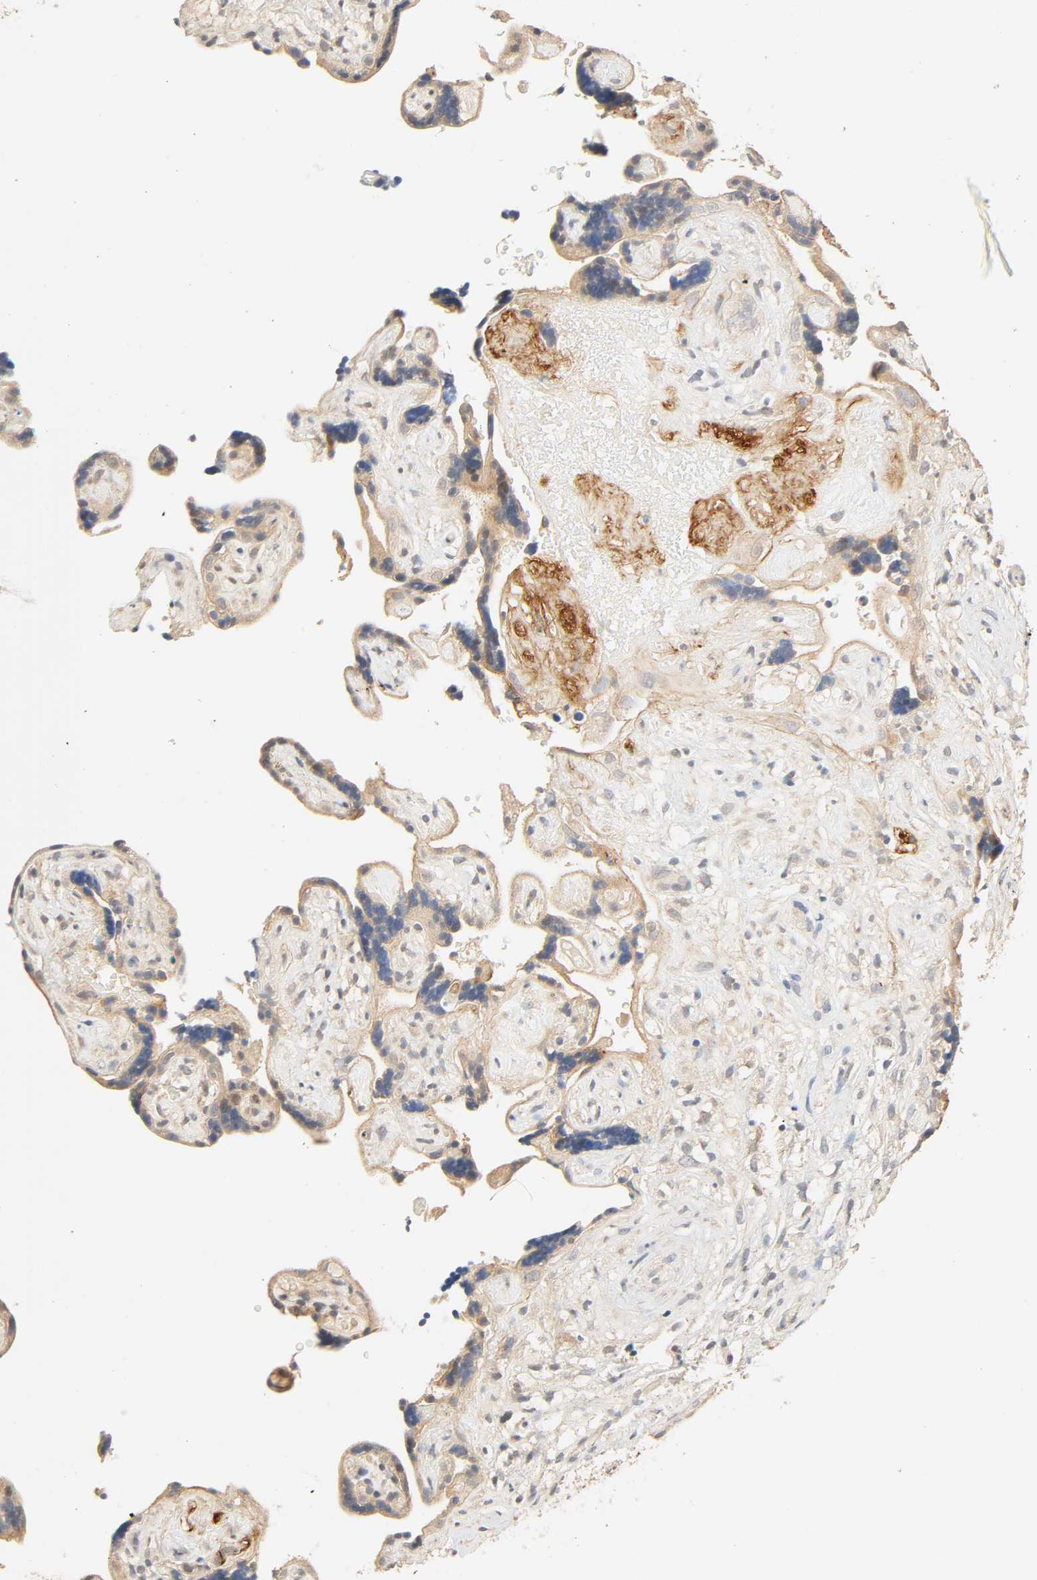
{"staining": {"intensity": "moderate", "quantity": ">75%", "location": "cytoplasmic/membranous"}, "tissue": "placenta", "cell_type": "Trophoblastic cells", "image_type": "normal", "snomed": [{"axis": "morphology", "description": "Normal tissue, NOS"}, {"axis": "topography", "description": "Placenta"}], "caption": "Immunohistochemical staining of unremarkable human placenta demonstrates >75% levels of moderate cytoplasmic/membranous protein staining in approximately >75% of trophoblastic cells. Using DAB (3,3'-diaminobenzidine) (brown) and hematoxylin (blue) stains, captured at high magnification using brightfield microscopy.", "gene": "CACNA1G", "patient": {"sex": "female", "age": 30}}